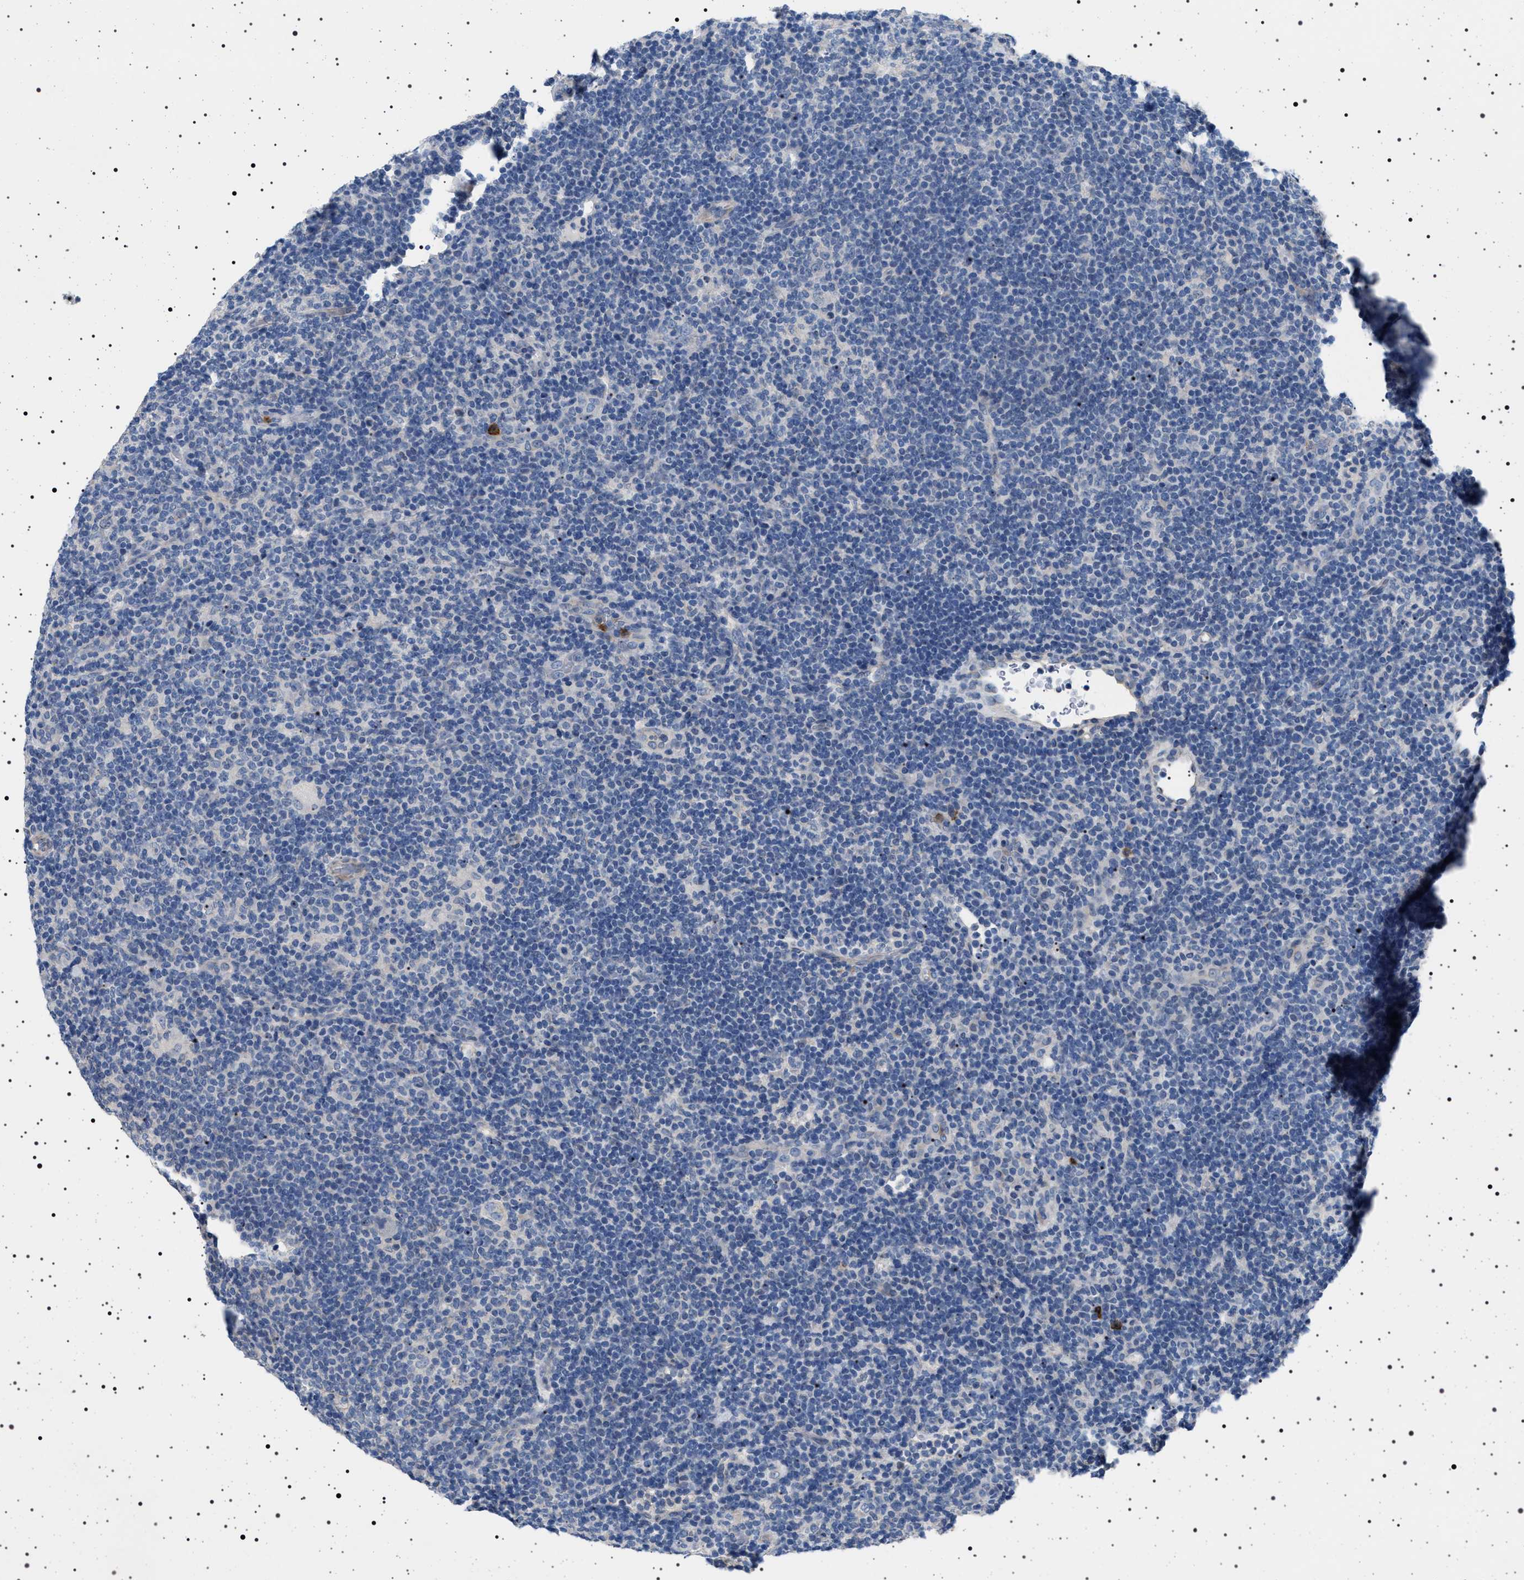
{"staining": {"intensity": "negative", "quantity": "none", "location": "none"}, "tissue": "lymphoma", "cell_type": "Tumor cells", "image_type": "cancer", "snomed": [{"axis": "morphology", "description": "Hodgkin's disease, NOS"}, {"axis": "topography", "description": "Lymph node"}], "caption": "Immunohistochemical staining of Hodgkin's disease exhibits no significant staining in tumor cells.", "gene": "NAT9", "patient": {"sex": "female", "age": 57}}